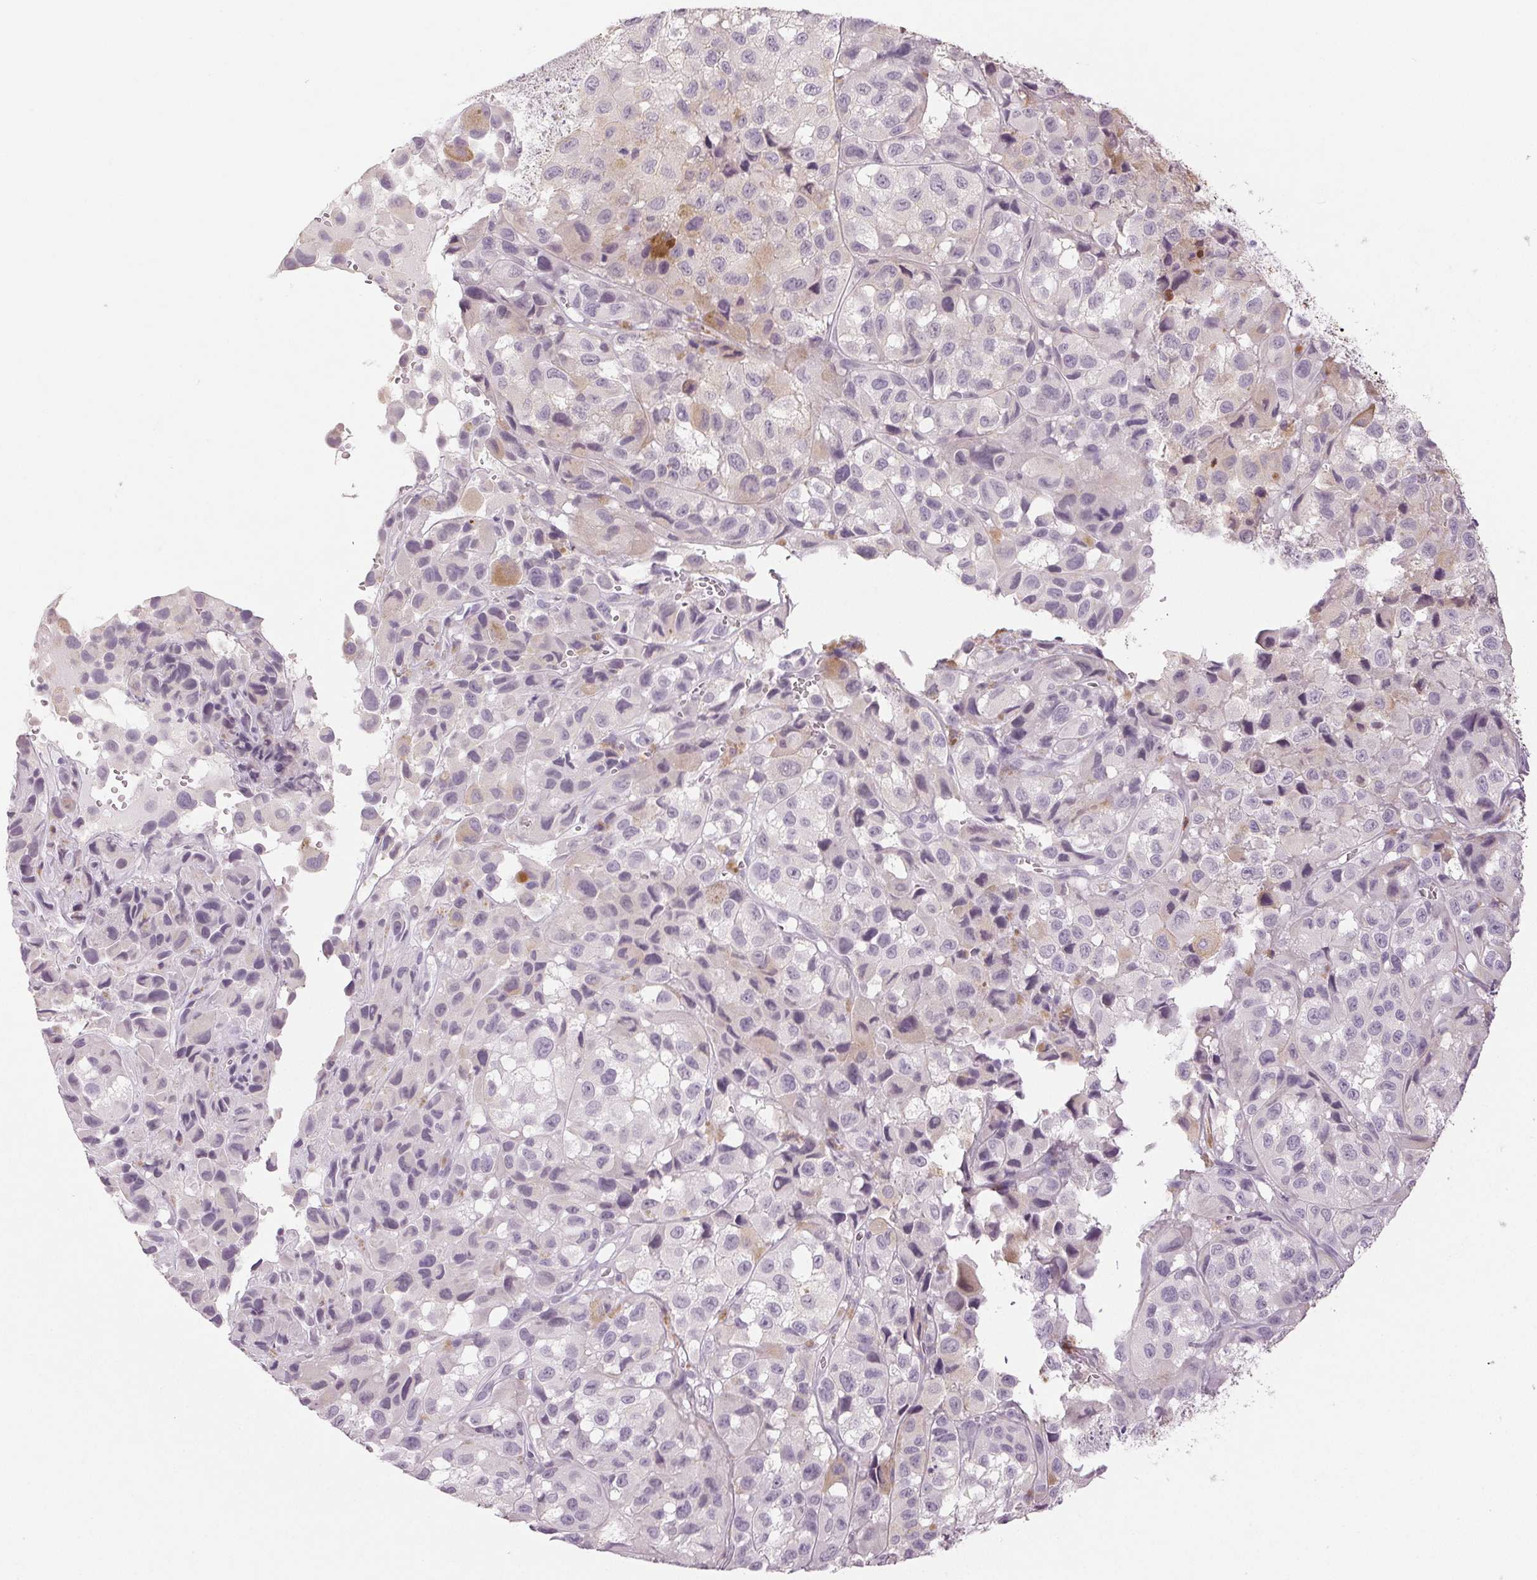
{"staining": {"intensity": "negative", "quantity": "none", "location": "none"}, "tissue": "melanoma", "cell_type": "Tumor cells", "image_type": "cancer", "snomed": [{"axis": "morphology", "description": "Malignant melanoma, NOS"}, {"axis": "topography", "description": "Skin"}], "caption": "Immunohistochemistry (IHC) image of neoplastic tissue: malignant melanoma stained with DAB (3,3'-diaminobenzidine) exhibits no significant protein expression in tumor cells. The staining is performed using DAB brown chromogen with nuclei counter-stained in using hematoxylin.", "gene": "LTF", "patient": {"sex": "male", "age": 93}}